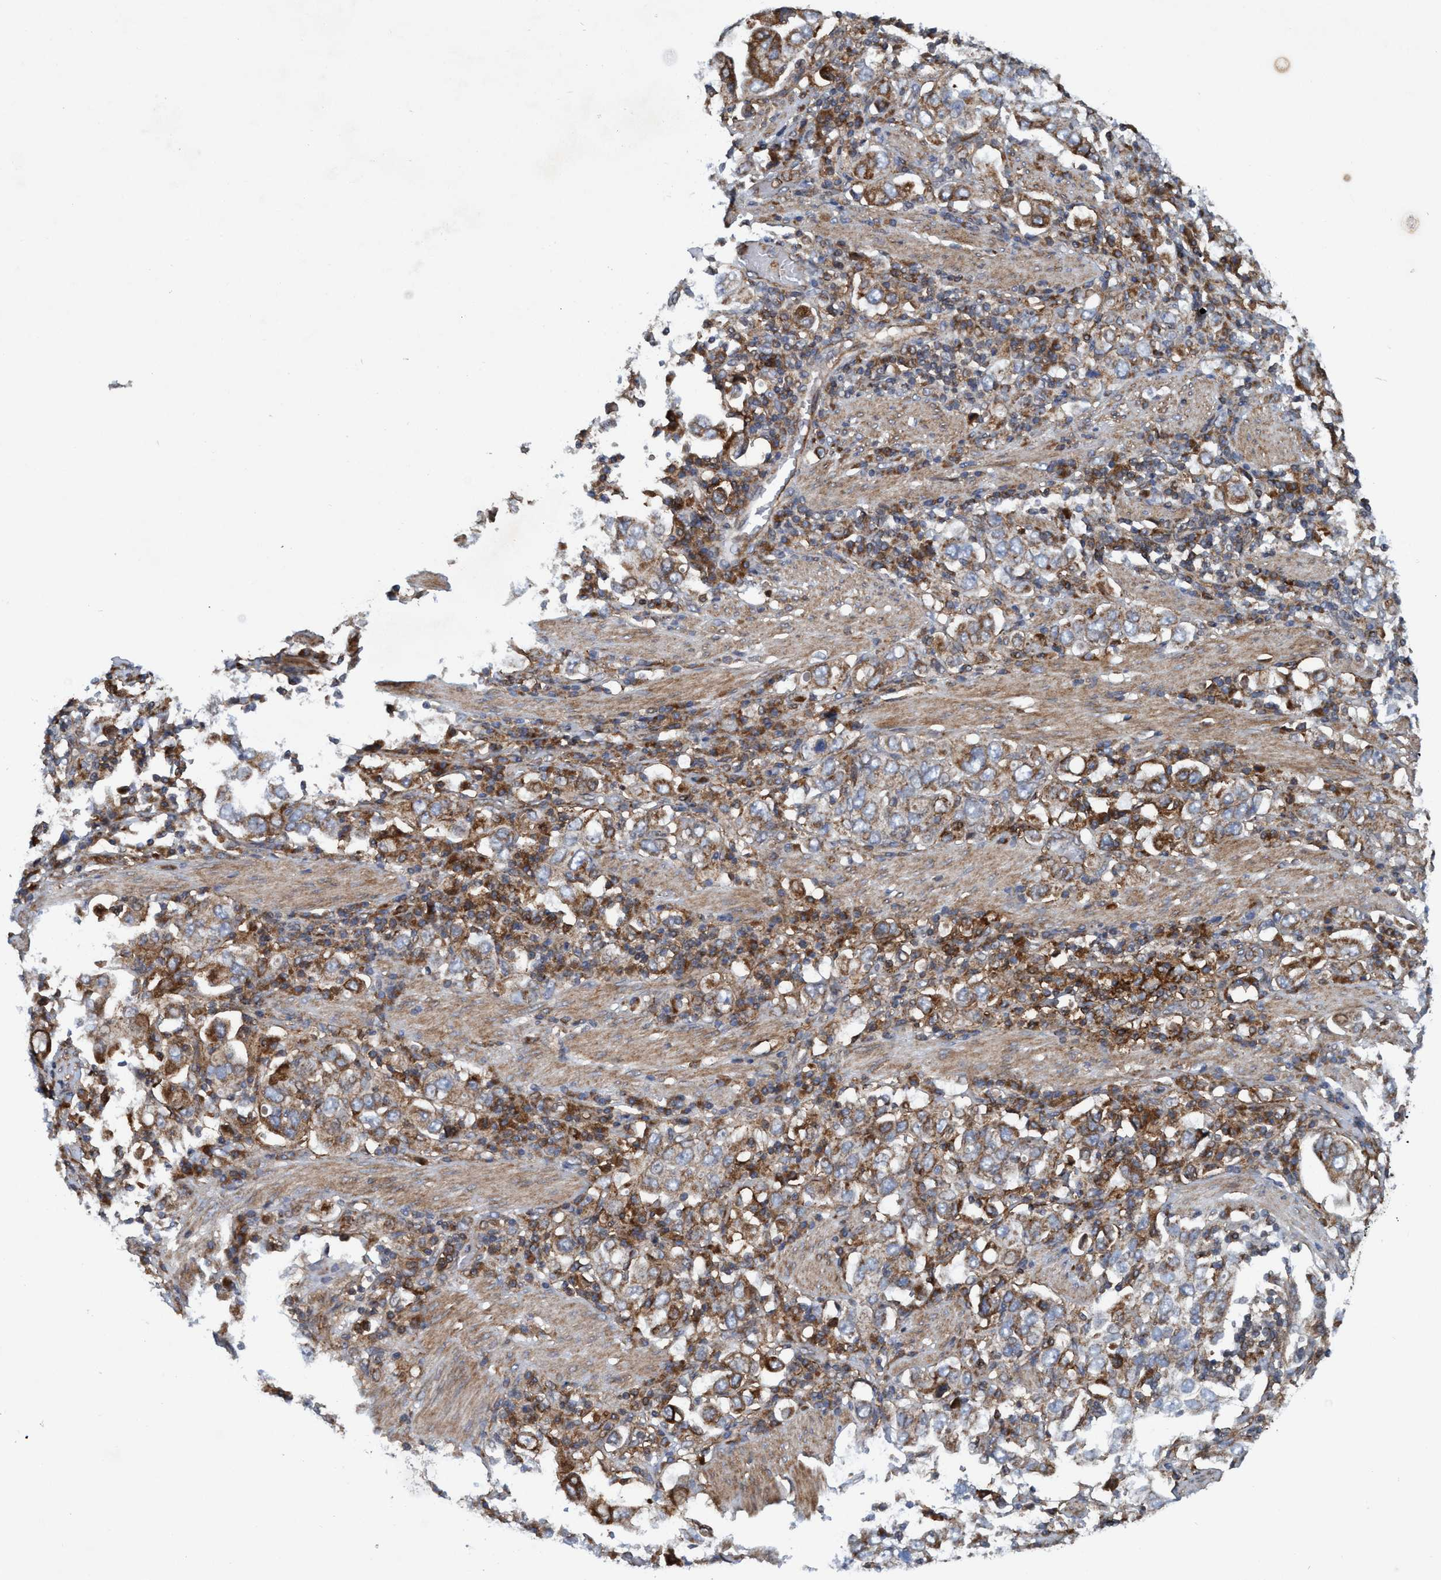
{"staining": {"intensity": "moderate", "quantity": ">75%", "location": "cytoplasmic/membranous"}, "tissue": "stomach cancer", "cell_type": "Tumor cells", "image_type": "cancer", "snomed": [{"axis": "morphology", "description": "Adenocarcinoma, NOS"}, {"axis": "topography", "description": "Stomach, upper"}], "caption": "Immunohistochemical staining of human stomach cancer shows medium levels of moderate cytoplasmic/membranous protein expression in about >75% of tumor cells.", "gene": "SLC16A3", "patient": {"sex": "male", "age": 62}}